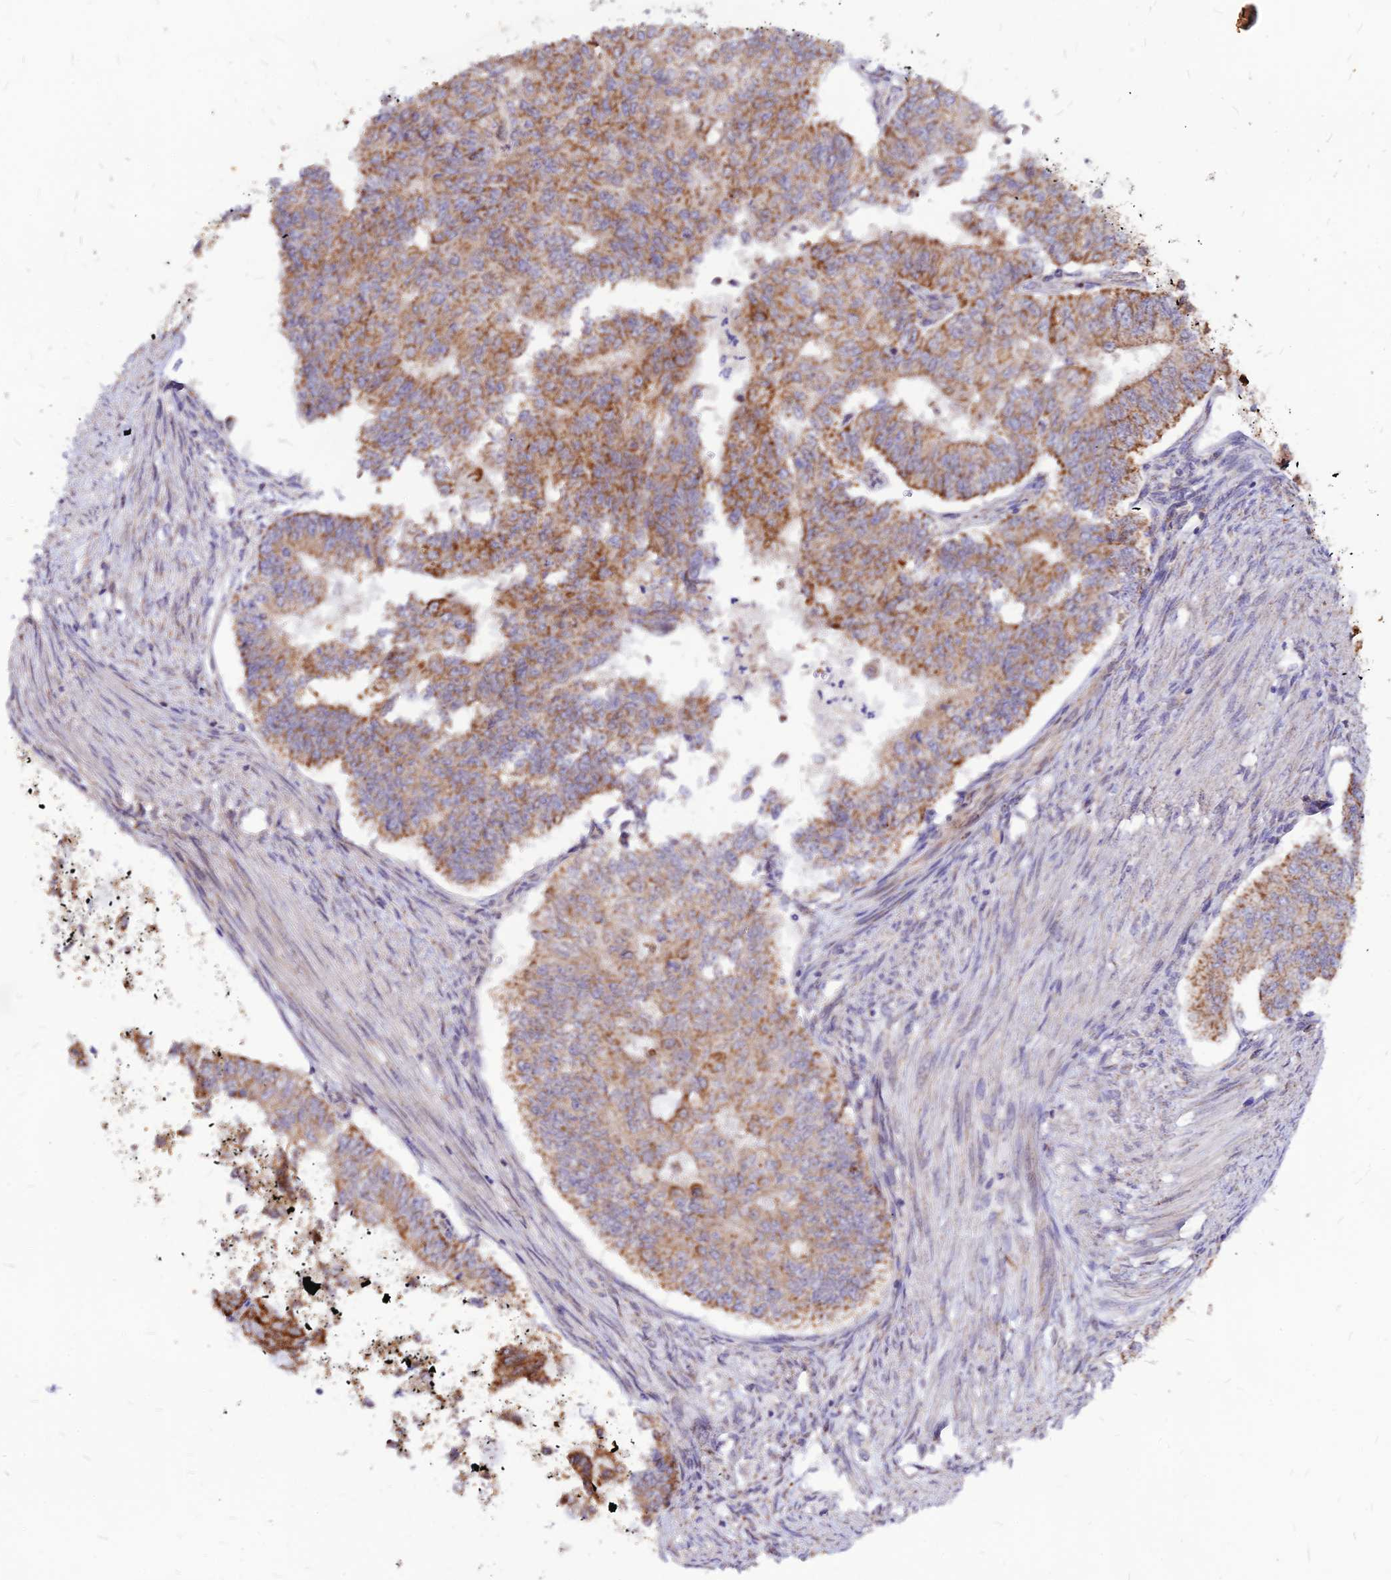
{"staining": {"intensity": "moderate", "quantity": "25%-75%", "location": "cytoplasmic/membranous"}, "tissue": "endometrial cancer", "cell_type": "Tumor cells", "image_type": "cancer", "snomed": [{"axis": "morphology", "description": "Adenocarcinoma, NOS"}, {"axis": "topography", "description": "Endometrium"}], "caption": "Endometrial adenocarcinoma stained for a protein reveals moderate cytoplasmic/membranous positivity in tumor cells.", "gene": "ECI1", "patient": {"sex": "female", "age": 32}}